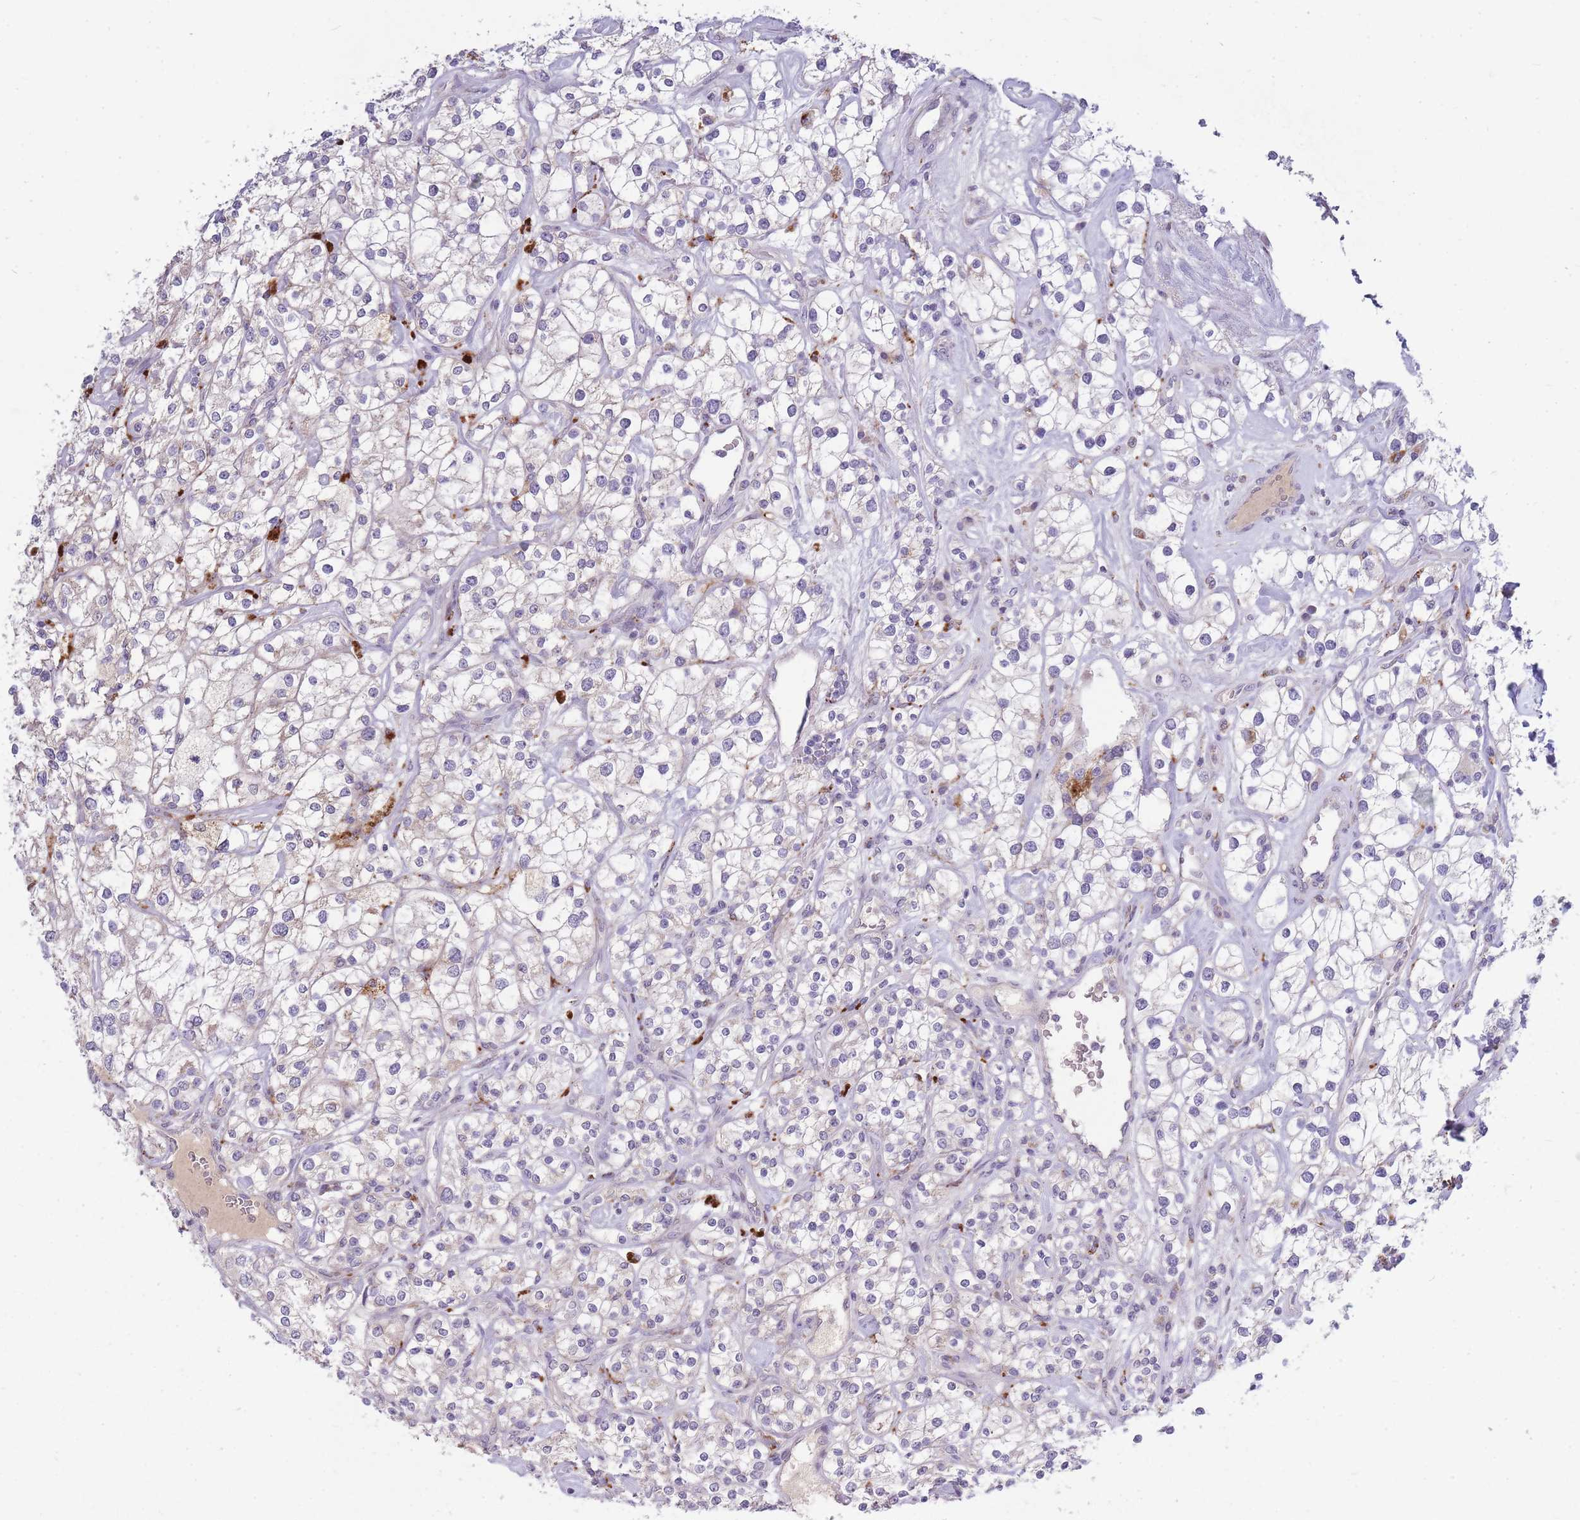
{"staining": {"intensity": "negative", "quantity": "none", "location": "none"}, "tissue": "renal cancer", "cell_type": "Tumor cells", "image_type": "cancer", "snomed": [{"axis": "morphology", "description": "Adenocarcinoma, NOS"}, {"axis": "topography", "description": "Kidney"}], "caption": "This is an IHC micrograph of renal adenocarcinoma. There is no positivity in tumor cells.", "gene": "TRIM61", "patient": {"sex": "male", "age": 77}}